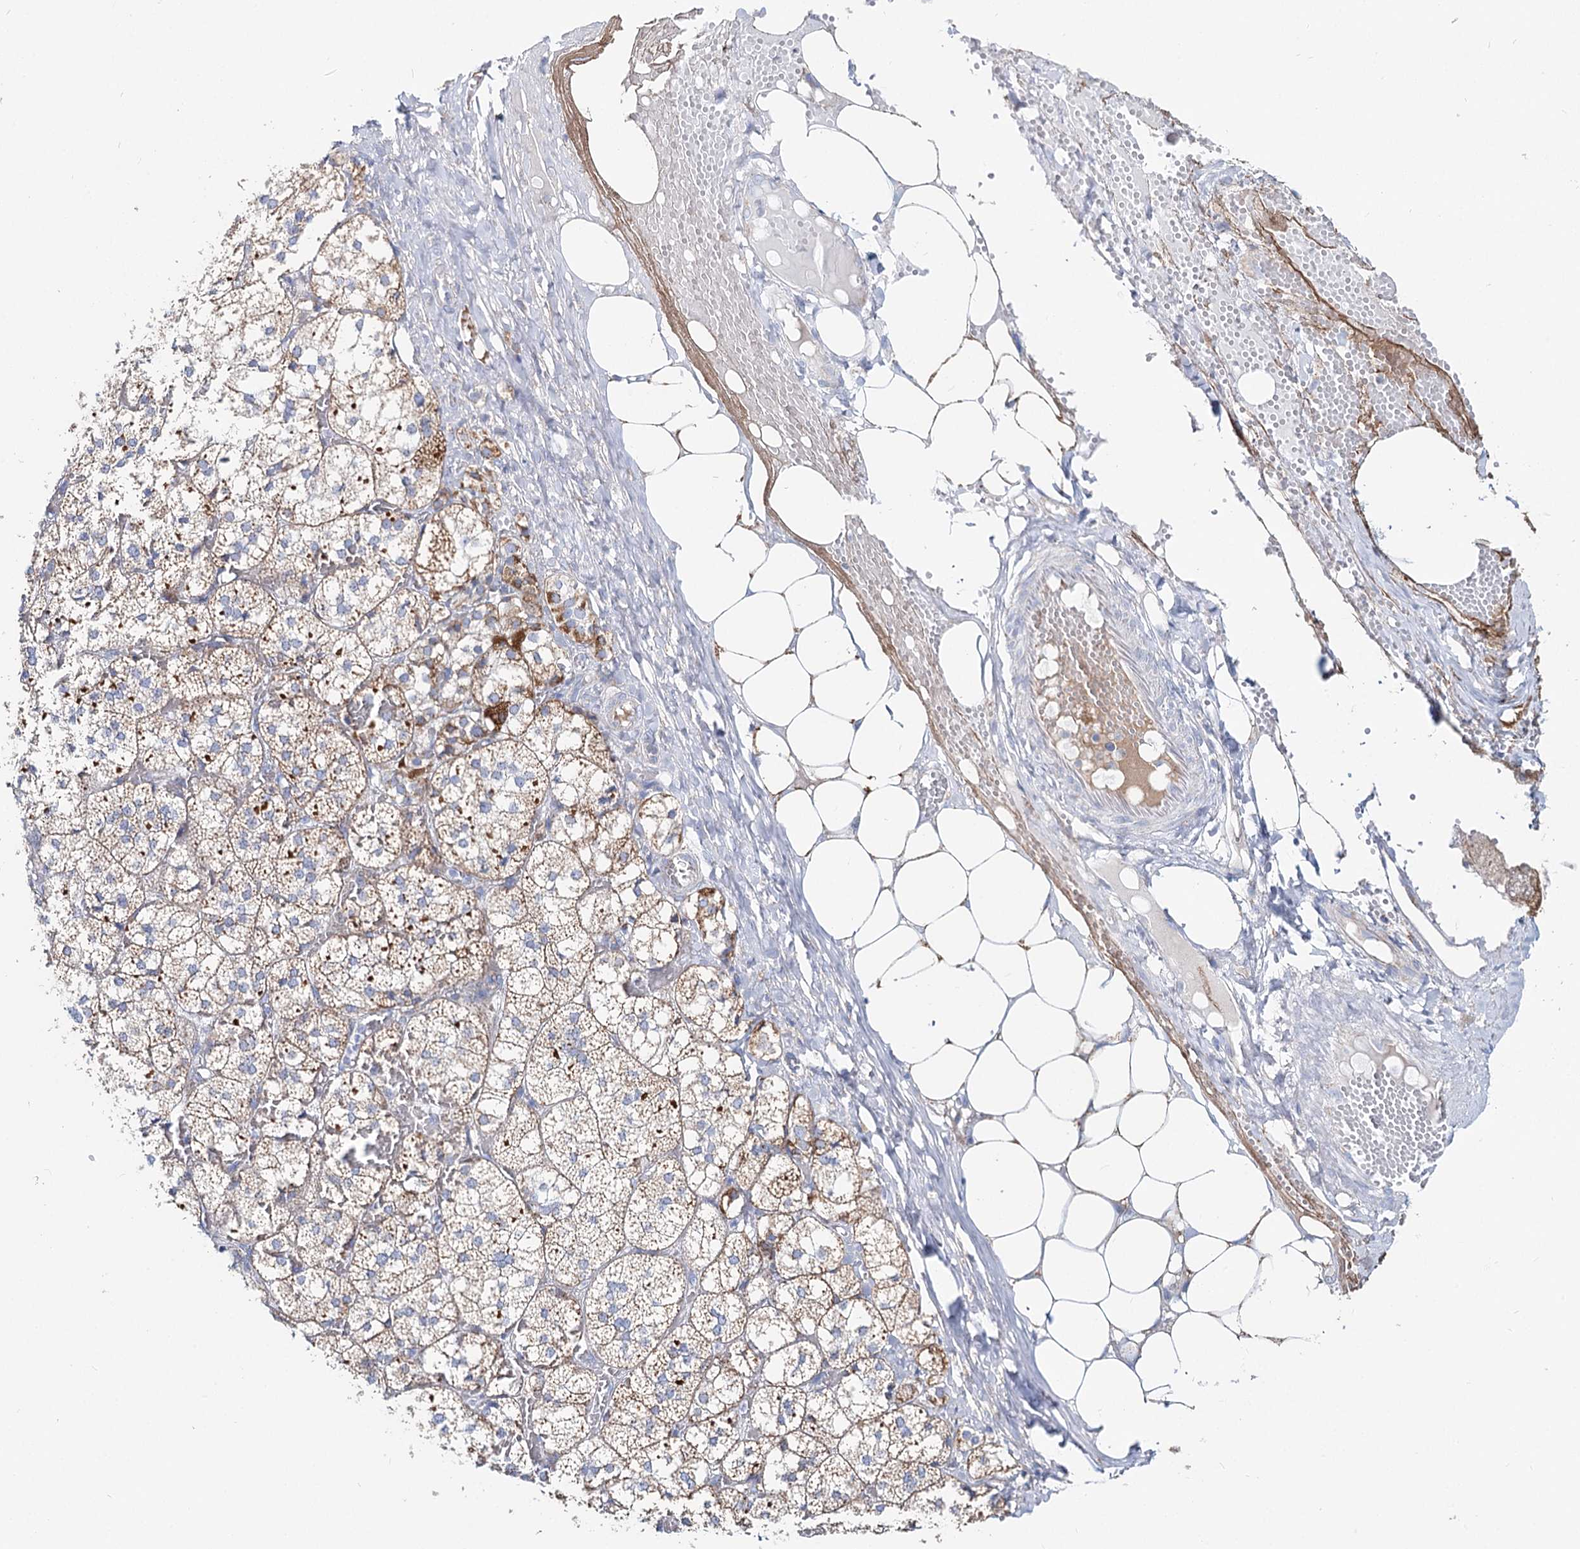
{"staining": {"intensity": "moderate", "quantity": "25%-75%", "location": "cytoplasmic/membranous"}, "tissue": "adrenal gland", "cell_type": "Glandular cells", "image_type": "normal", "snomed": [{"axis": "morphology", "description": "Normal tissue, NOS"}, {"axis": "topography", "description": "Adrenal gland"}], "caption": "Moderate cytoplasmic/membranous protein staining is identified in approximately 25%-75% of glandular cells in adrenal gland. (brown staining indicates protein expression, while blue staining denotes nuclei).", "gene": "MCCC2", "patient": {"sex": "female", "age": 61}}